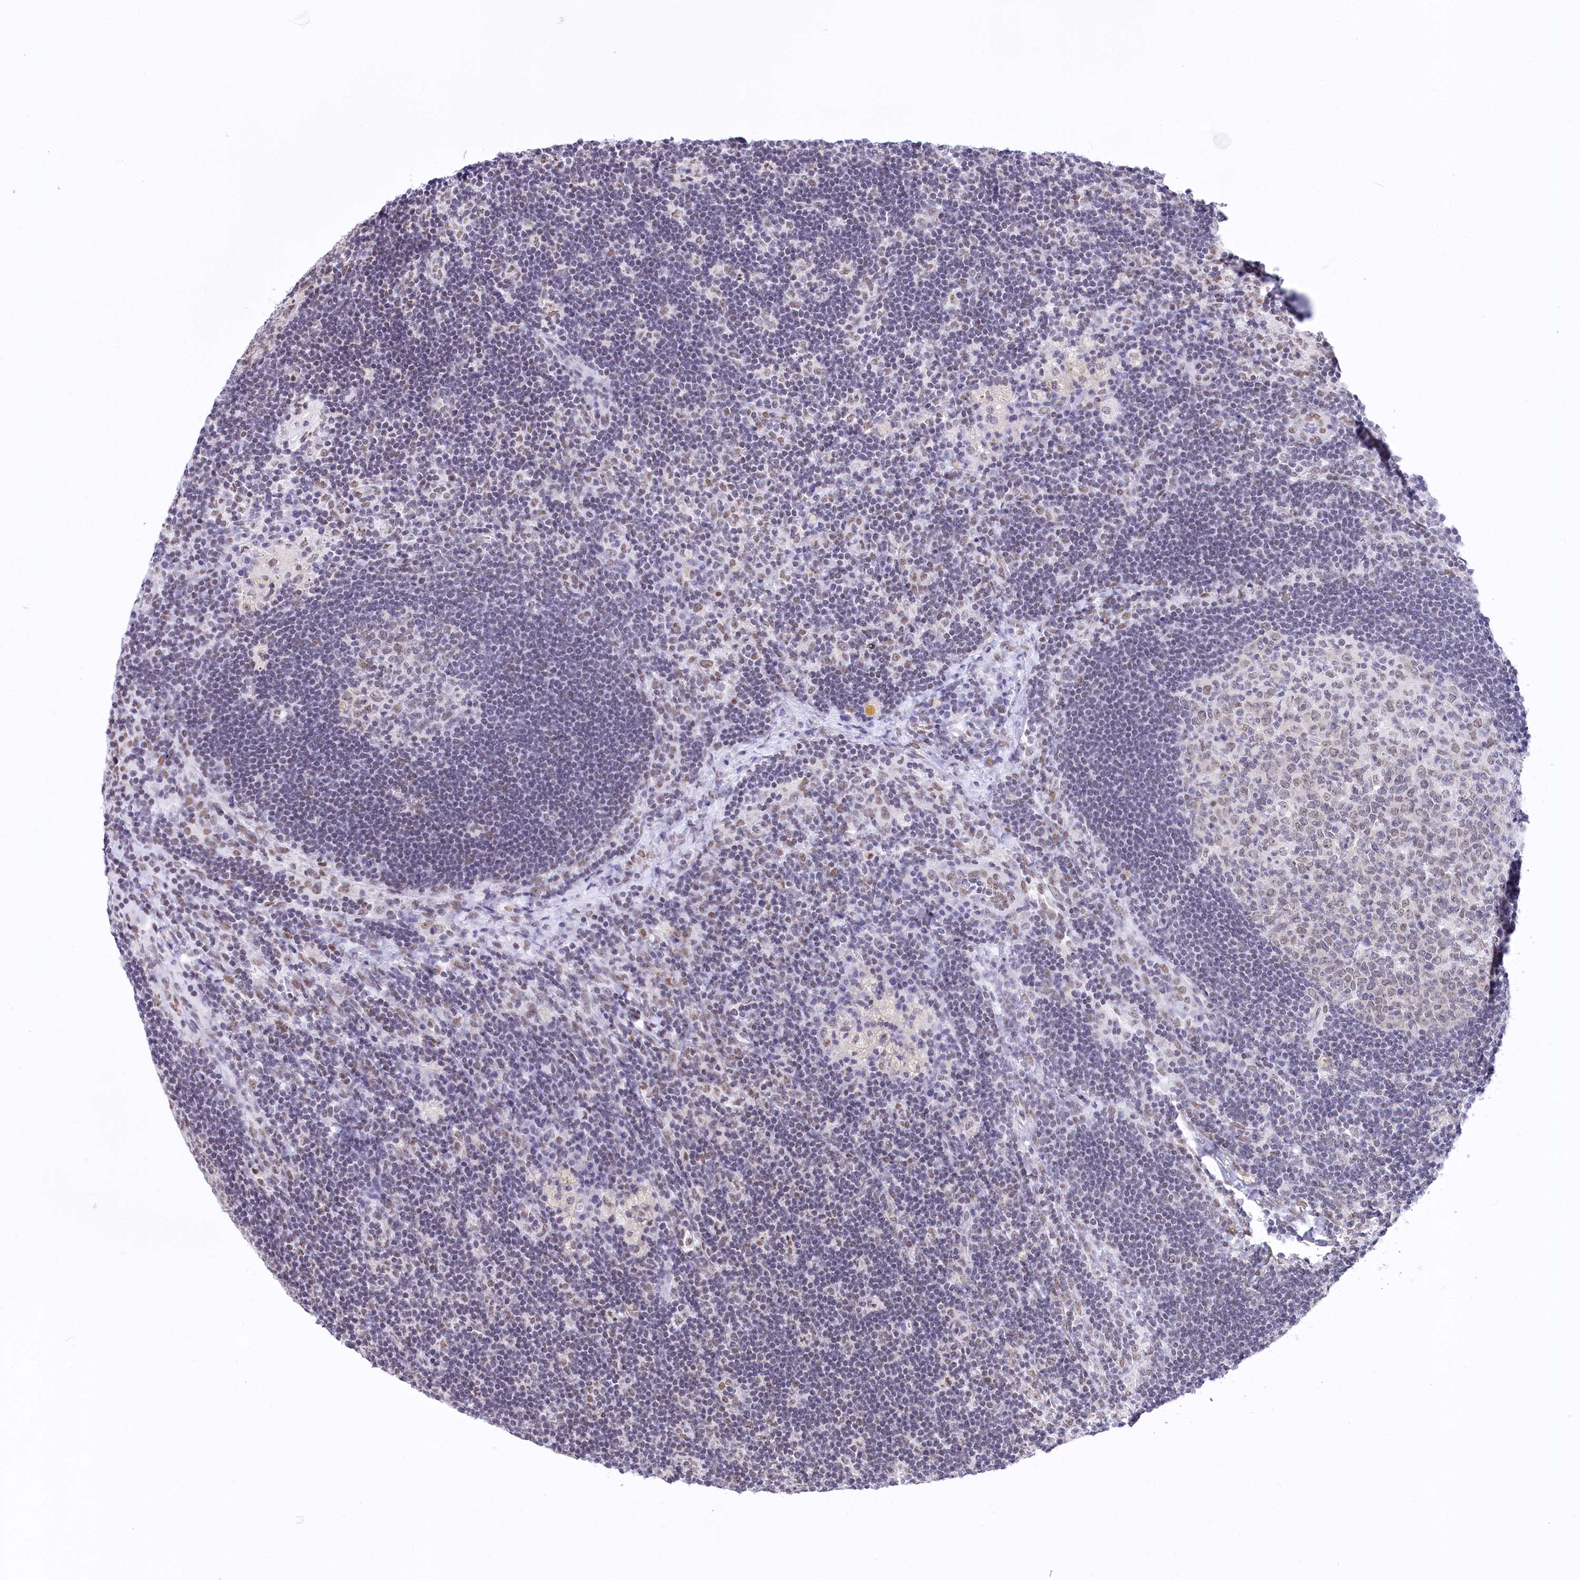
{"staining": {"intensity": "weak", "quantity": "<25%", "location": "nuclear"}, "tissue": "lymph node", "cell_type": "Germinal center cells", "image_type": "normal", "snomed": [{"axis": "morphology", "description": "Normal tissue, NOS"}, {"axis": "topography", "description": "Lymph node"}], "caption": "A high-resolution photomicrograph shows immunohistochemistry (IHC) staining of benign lymph node, which exhibits no significant expression in germinal center cells. (DAB (3,3'-diaminobenzidine) IHC, high magnification).", "gene": "HNRNPA0", "patient": {"sex": "male", "age": 24}}